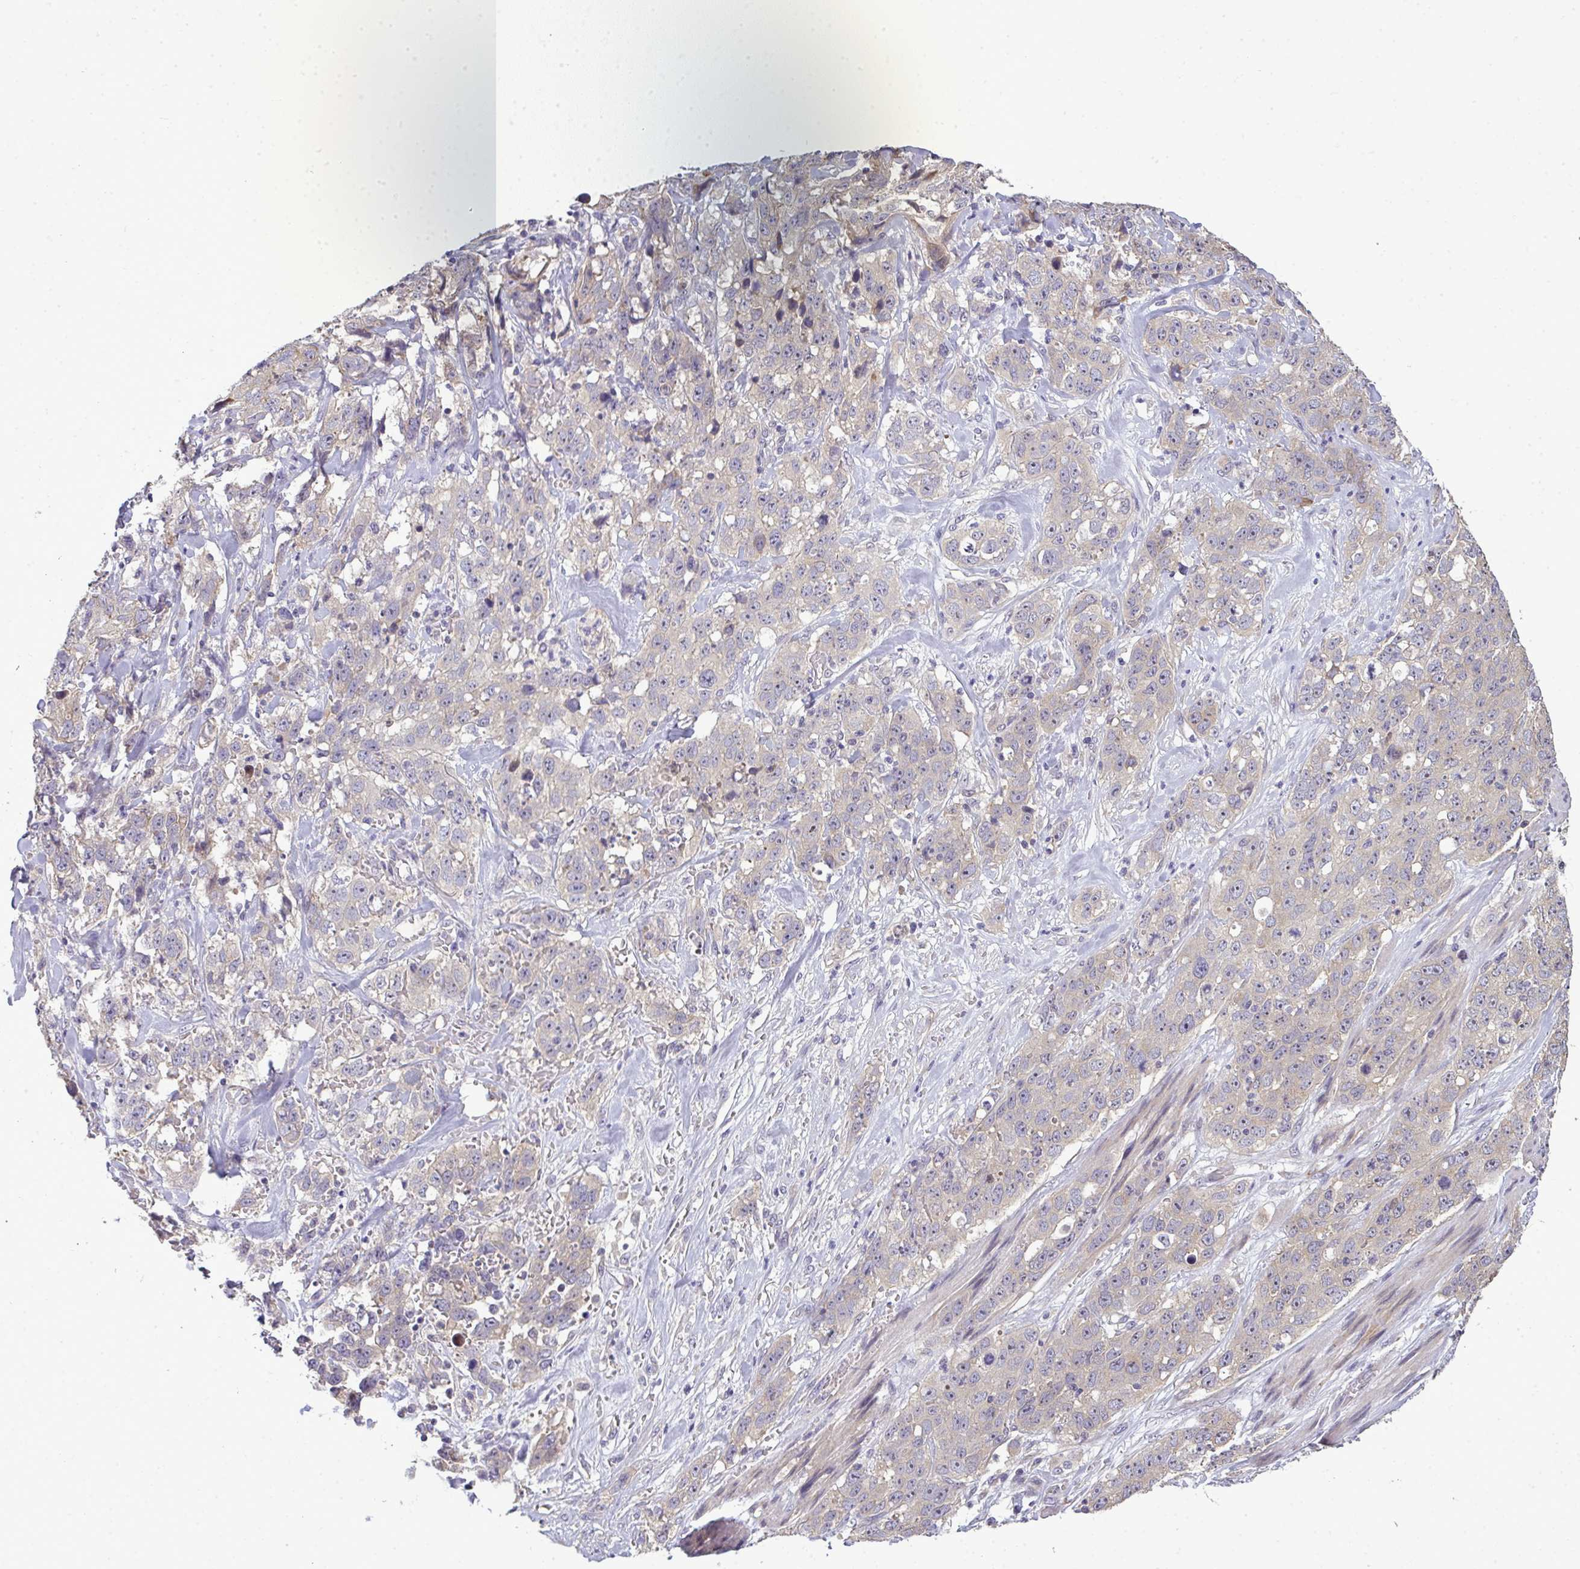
{"staining": {"intensity": "negative", "quantity": "none", "location": "none"}, "tissue": "stomach cancer", "cell_type": "Tumor cells", "image_type": "cancer", "snomed": [{"axis": "morphology", "description": "Adenocarcinoma, NOS"}, {"axis": "topography", "description": "Stomach"}], "caption": "Image shows no protein expression in tumor cells of stomach adenocarcinoma tissue.", "gene": "NT5C1A", "patient": {"sex": "male", "age": 48}}